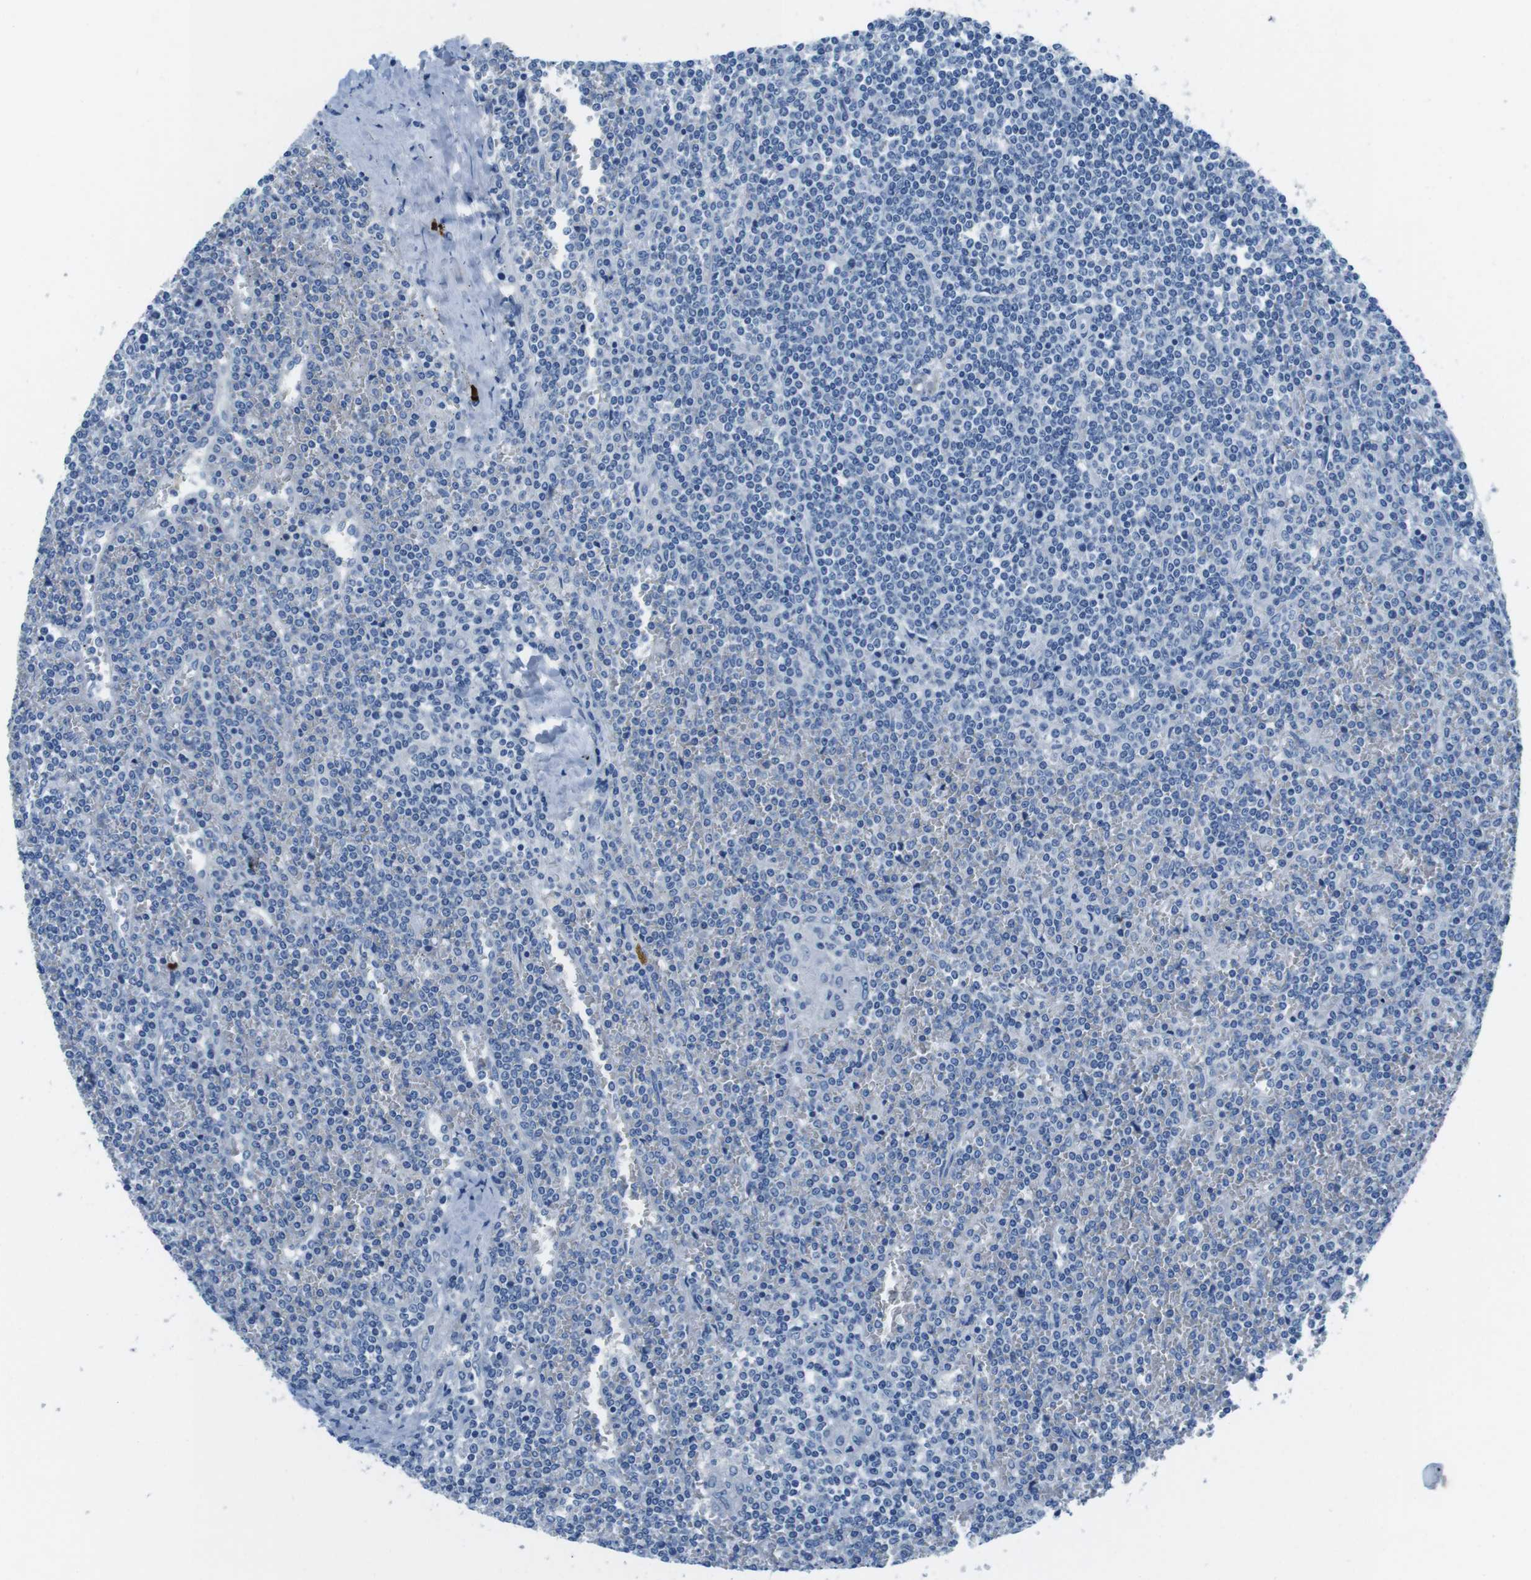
{"staining": {"intensity": "negative", "quantity": "none", "location": "none"}, "tissue": "lymphoma", "cell_type": "Tumor cells", "image_type": "cancer", "snomed": [{"axis": "morphology", "description": "Malignant lymphoma, non-Hodgkin's type, Low grade"}, {"axis": "topography", "description": "Spleen"}], "caption": "Tumor cells are negative for brown protein staining in low-grade malignant lymphoma, non-Hodgkin's type. Nuclei are stained in blue.", "gene": "SLC35A3", "patient": {"sex": "female", "age": 19}}